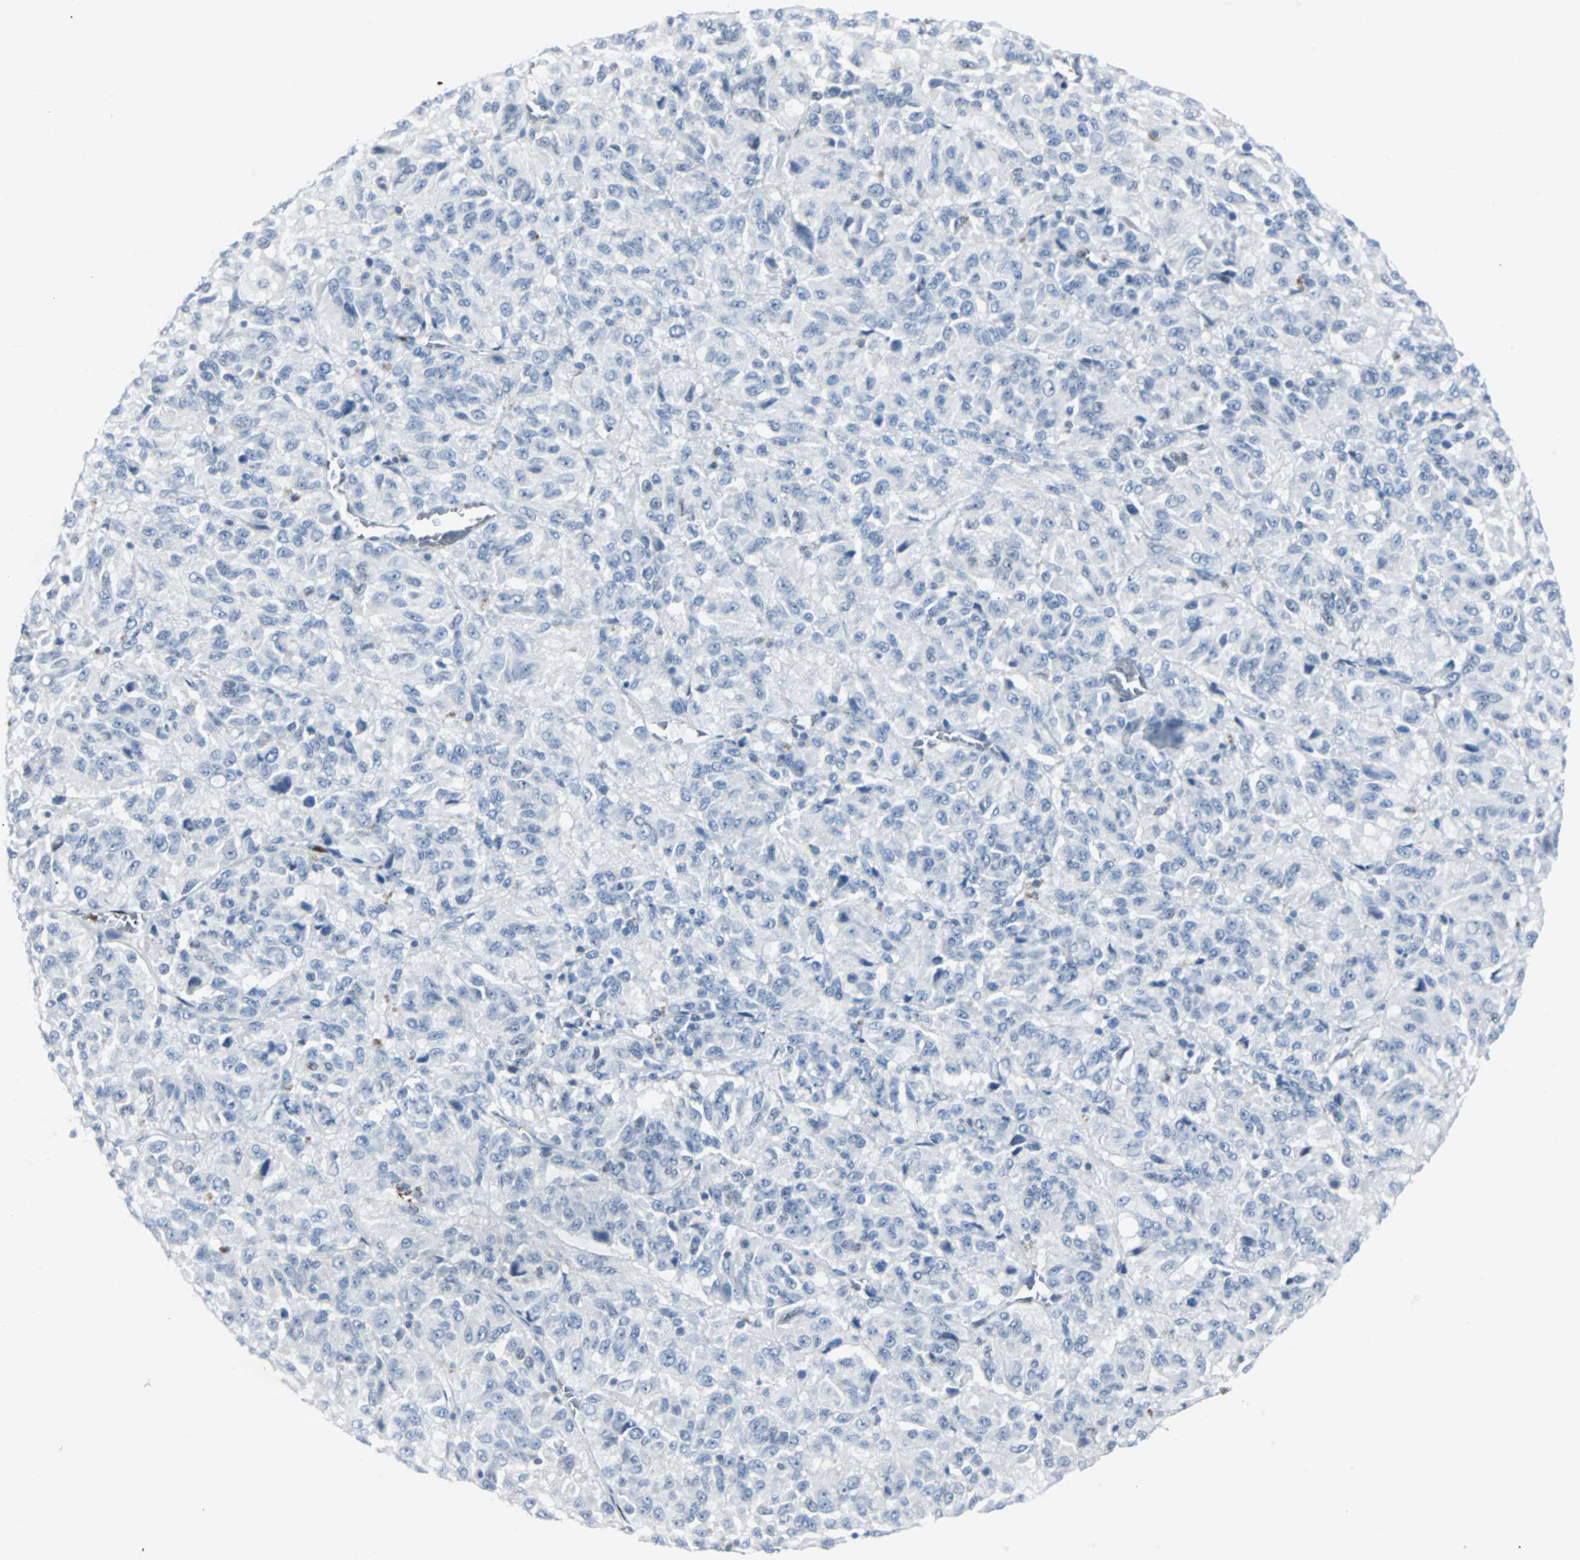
{"staining": {"intensity": "negative", "quantity": "none", "location": "none"}, "tissue": "melanoma", "cell_type": "Tumor cells", "image_type": "cancer", "snomed": [{"axis": "morphology", "description": "Malignant melanoma, Metastatic site"}, {"axis": "topography", "description": "Lung"}], "caption": "Tumor cells show no significant positivity in melanoma.", "gene": "IL33", "patient": {"sex": "male", "age": 64}}